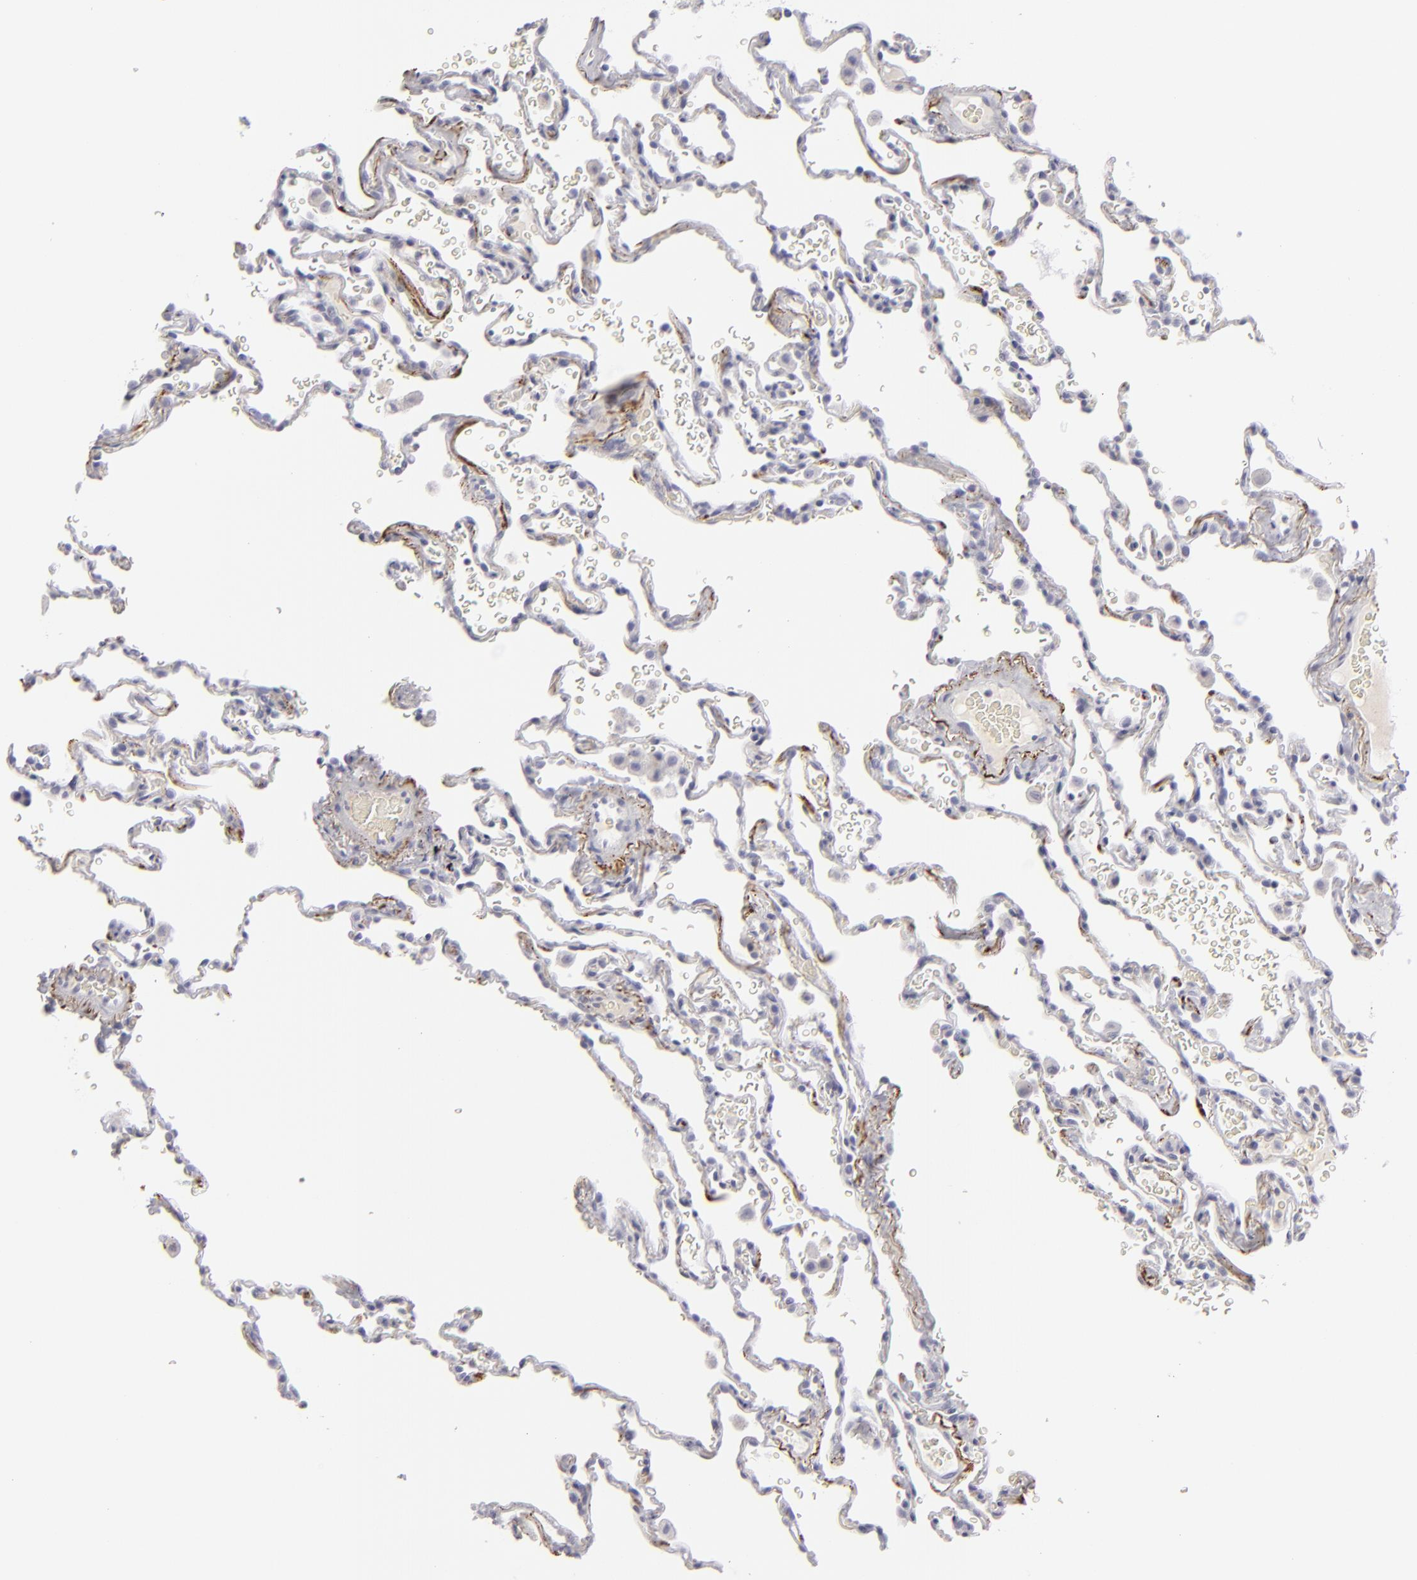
{"staining": {"intensity": "negative", "quantity": "none", "location": "none"}, "tissue": "lung", "cell_type": "Alveolar cells", "image_type": "normal", "snomed": [{"axis": "morphology", "description": "Normal tissue, NOS"}, {"axis": "topography", "description": "Lung"}], "caption": "Micrograph shows no significant protein staining in alveolar cells of unremarkable lung. Nuclei are stained in blue.", "gene": "C9", "patient": {"sex": "male", "age": 59}}